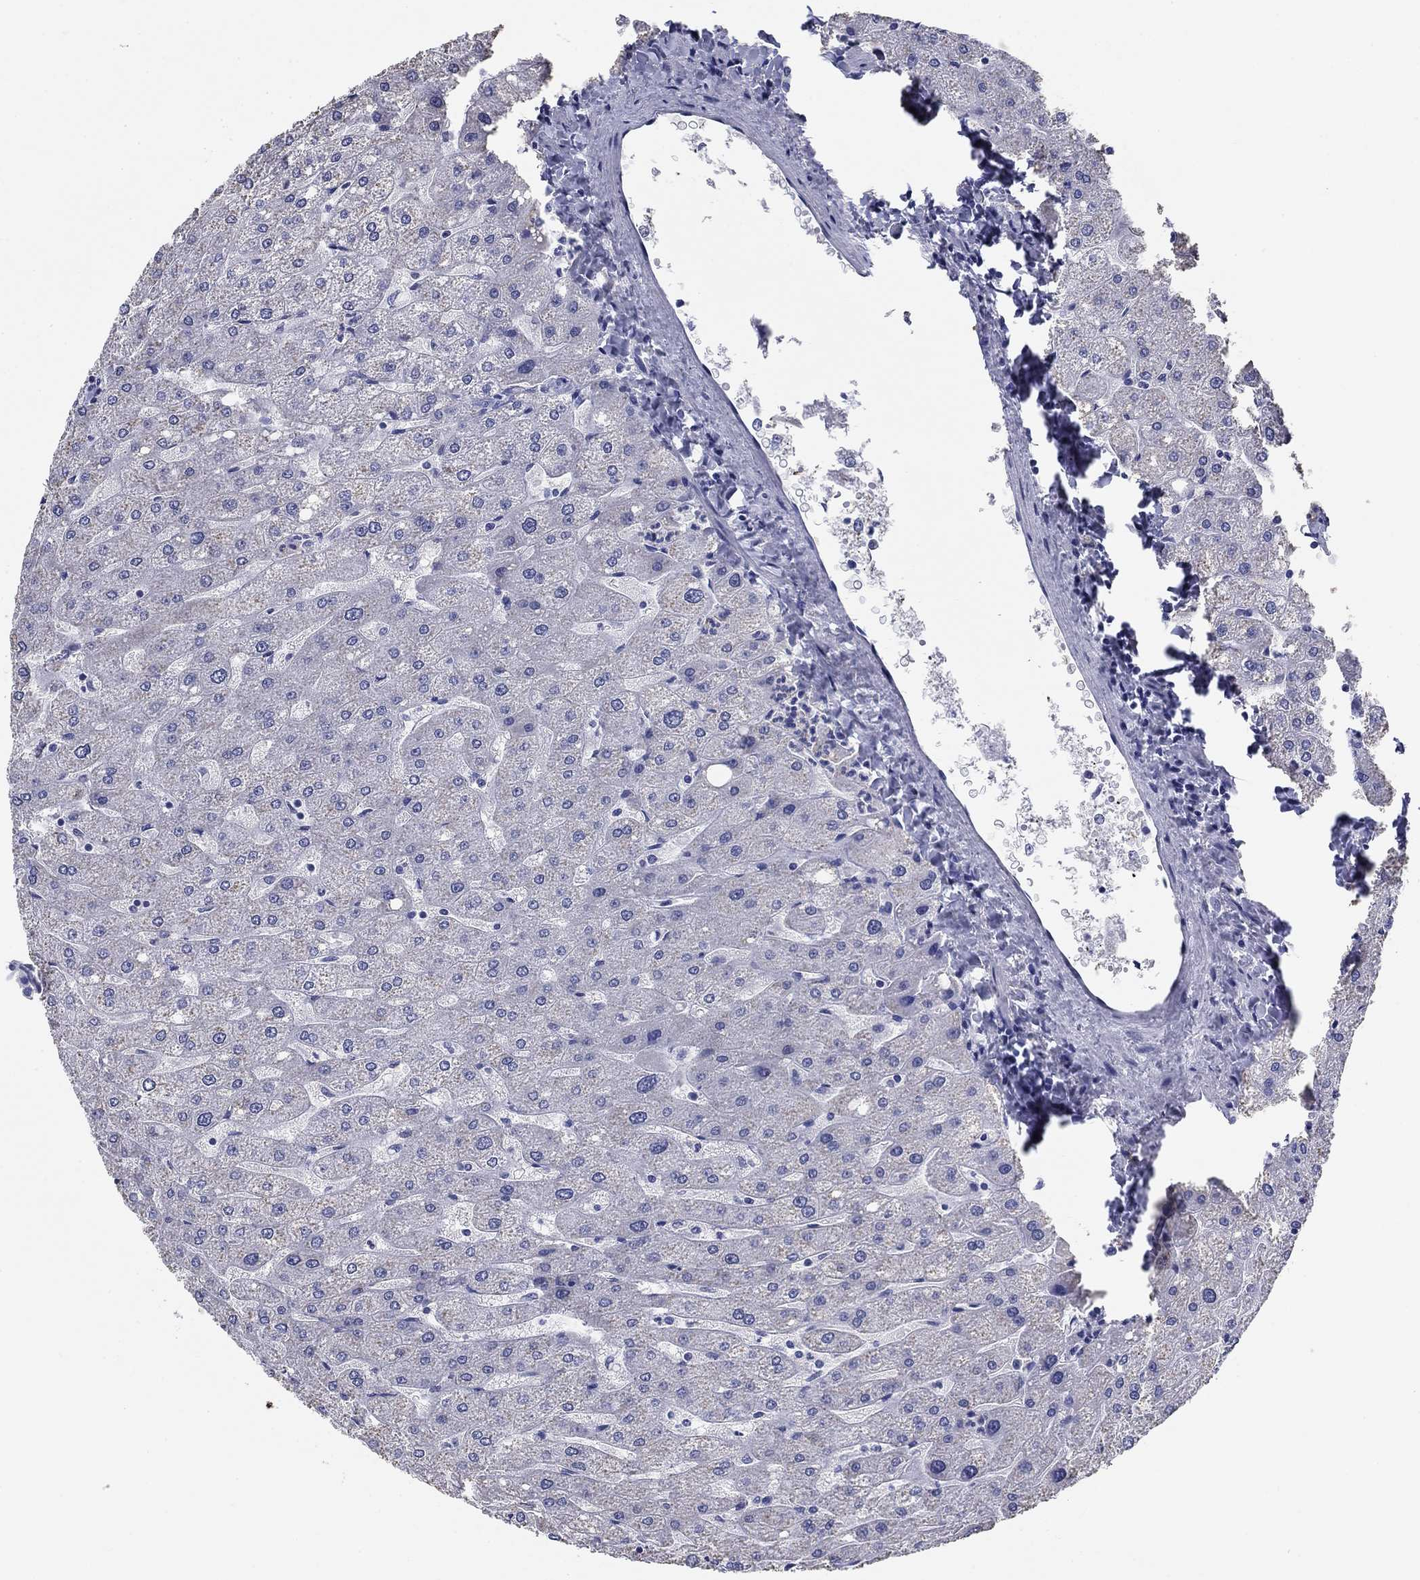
{"staining": {"intensity": "negative", "quantity": "none", "location": "none"}, "tissue": "liver", "cell_type": "Cholangiocytes", "image_type": "normal", "snomed": [{"axis": "morphology", "description": "Normal tissue, NOS"}, {"axis": "topography", "description": "Liver"}], "caption": "DAB (3,3'-diaminobenzidine) immunohistochemical staining of benign human liver reveals no significant staining in cholangiocytes.", "gene": "PRKCG", "patient": {"sex": "male", "age": 67}}